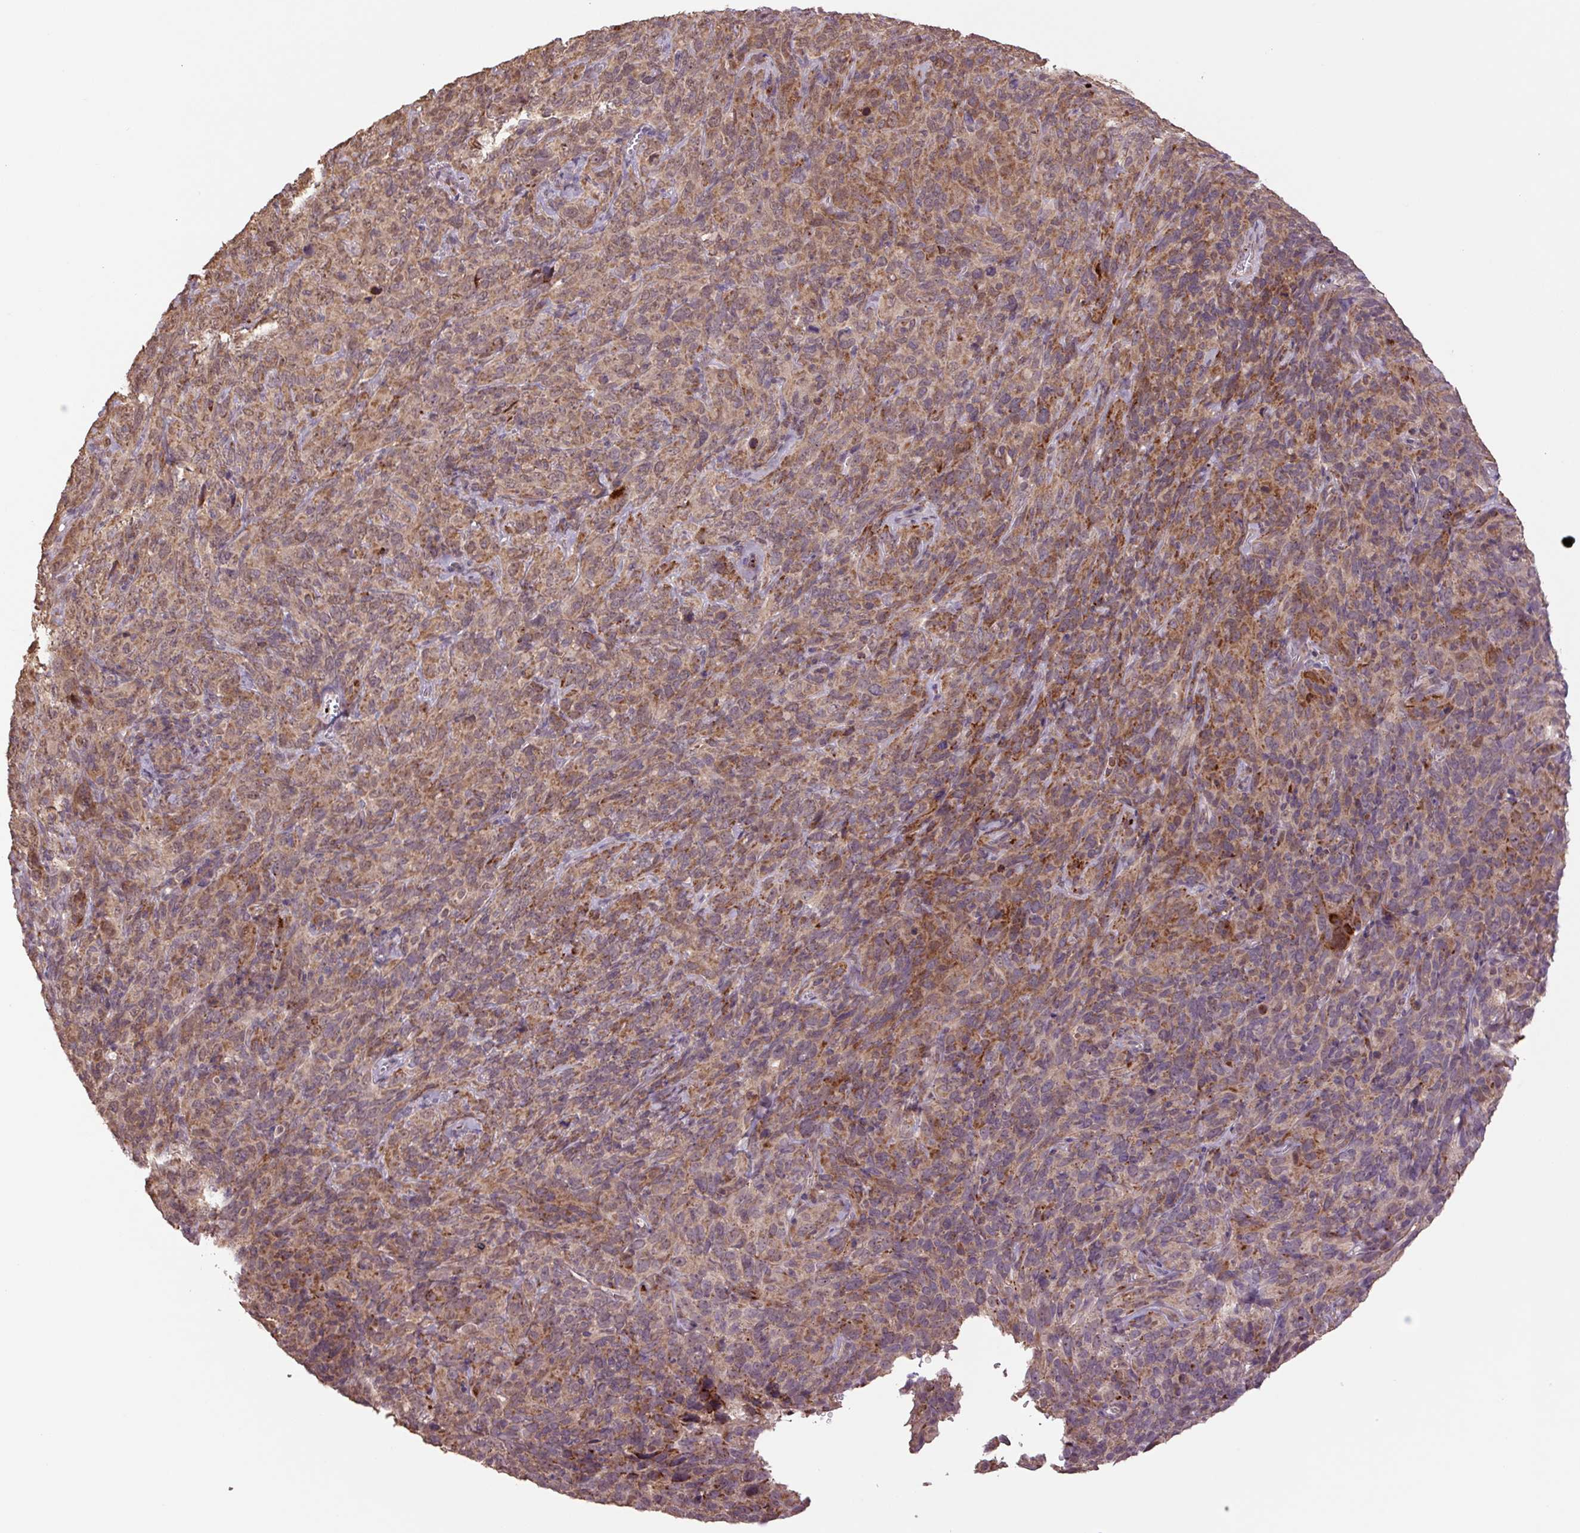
{"staining": {"intensity": "moderate", "quantity": "25%-75%", "location": "cytoplasmic/membranous"}, "tissue": "cervical cancer", "cell_type": "Tumor cells", "image_type": "cancer", "snomed": [{"axis": "morphology", "description": "Squamous cell carcinoma, NOS"}, {"axis": "topography", "description": "Cervix"}], "caption": "Immunohistochemistry (IHC) (DAB) staining of human cervical cancer (squamous cell carcinoma) shows moderate cytoplasmic/membranous protein positivity in about 25%-75% of tumor cells. The protein of interest is stained brown, and the nuclei are stained in blue (DAB (3,3'-diaminobenzidine) IHC with brightfield microscopy, high magnification).", "gene": "TMEM160", "patient": {"sex": "female", "age": 51}}